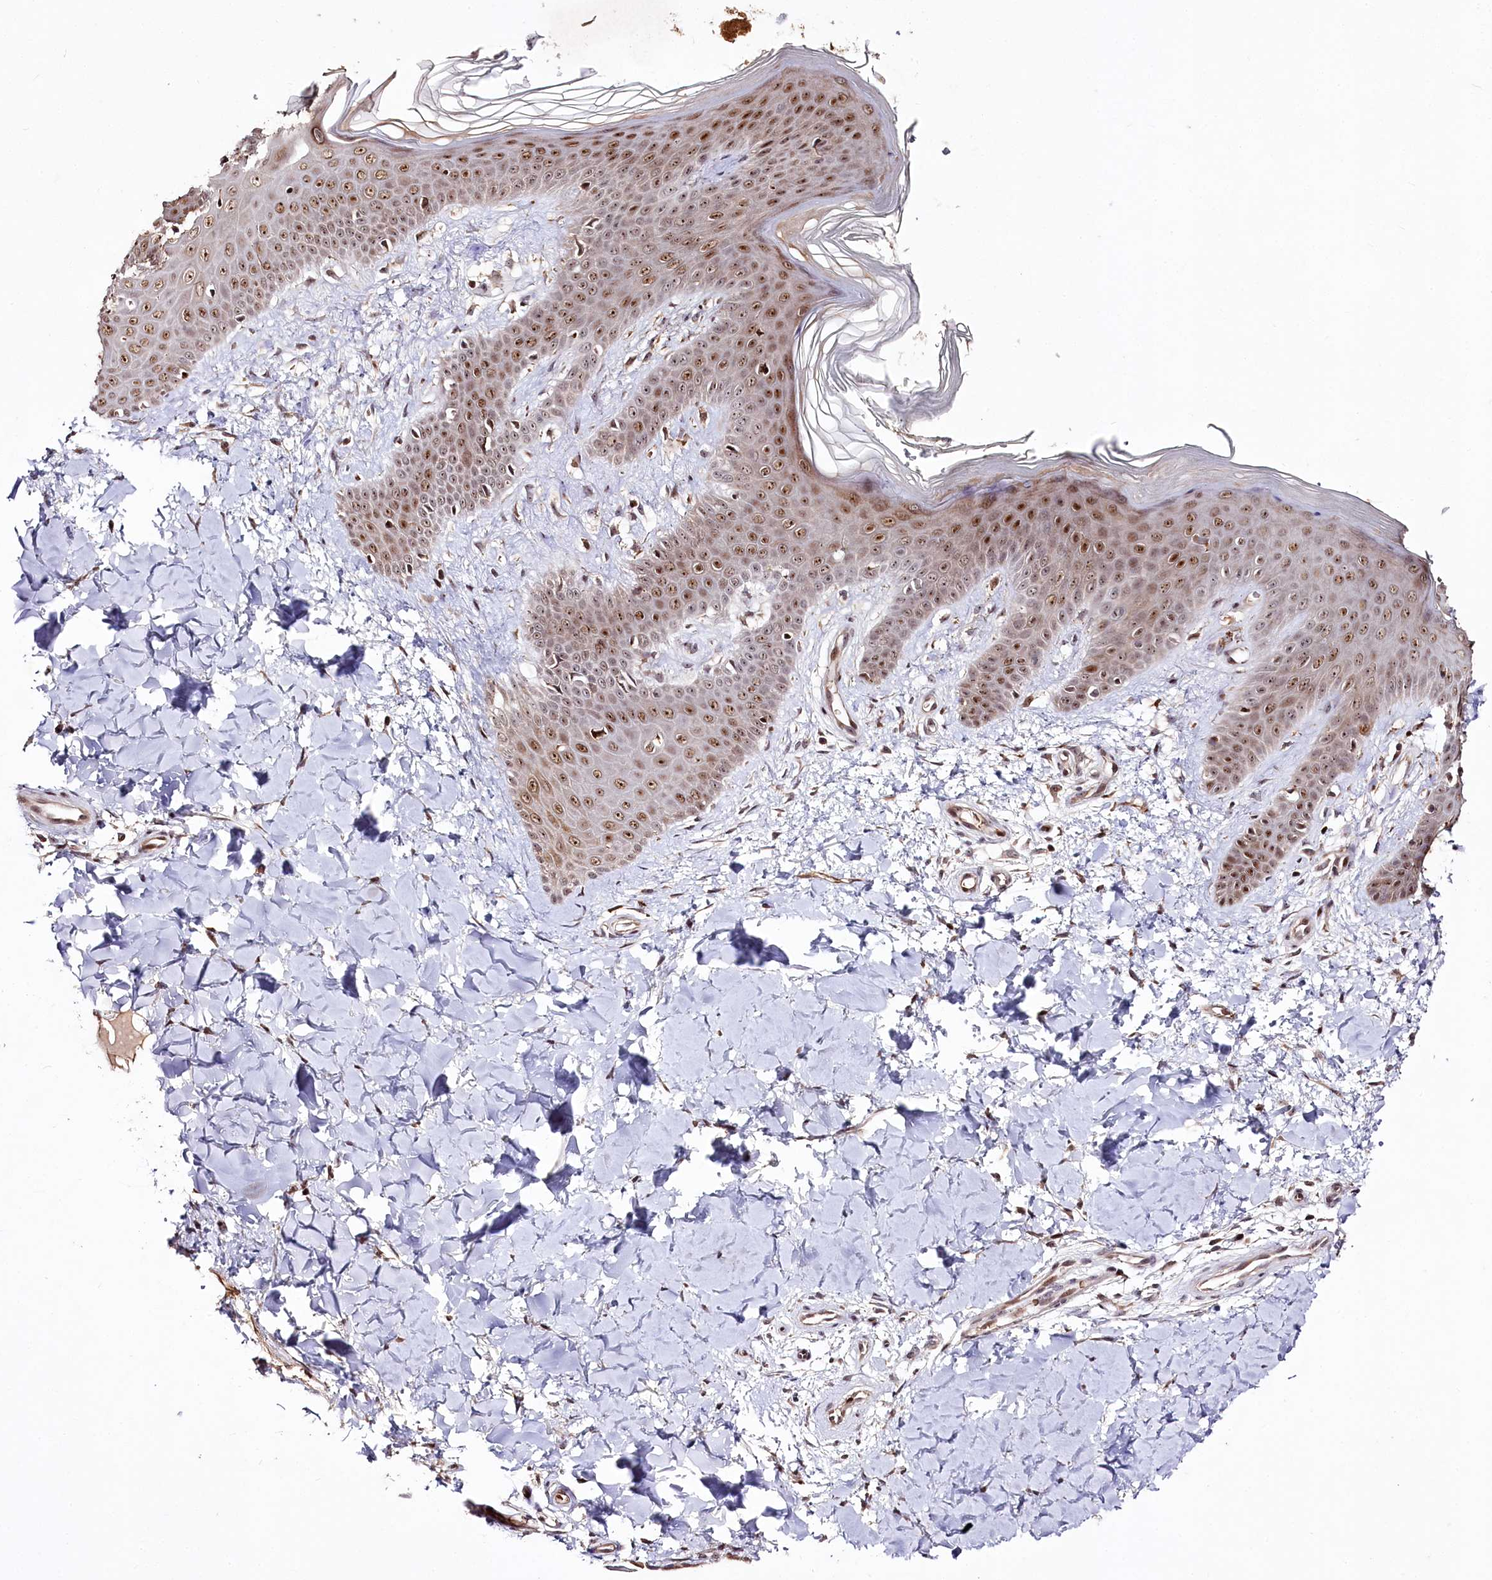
{"staining": {"intensity": "moderate", "quantity": ">75%", "location": "nuclear"}, "tissue": "skin", "cell_type": "Fibroblasts", "image_type": "normal", "snomed": [{"axis": "morphology", "description": "Normal tissue, NOS"}, {"axis": "topography", "description": "Skin"}], "caption": "Unremarkable skin demonstrates moderate nuclear expression in approximately >75% of fibroblasts, visualized by immunohistochemistry. (IHC, brightfield microscopy, high magnification).", "gene": "DMP1", "patient": {"sex": "male", "age": 36}}